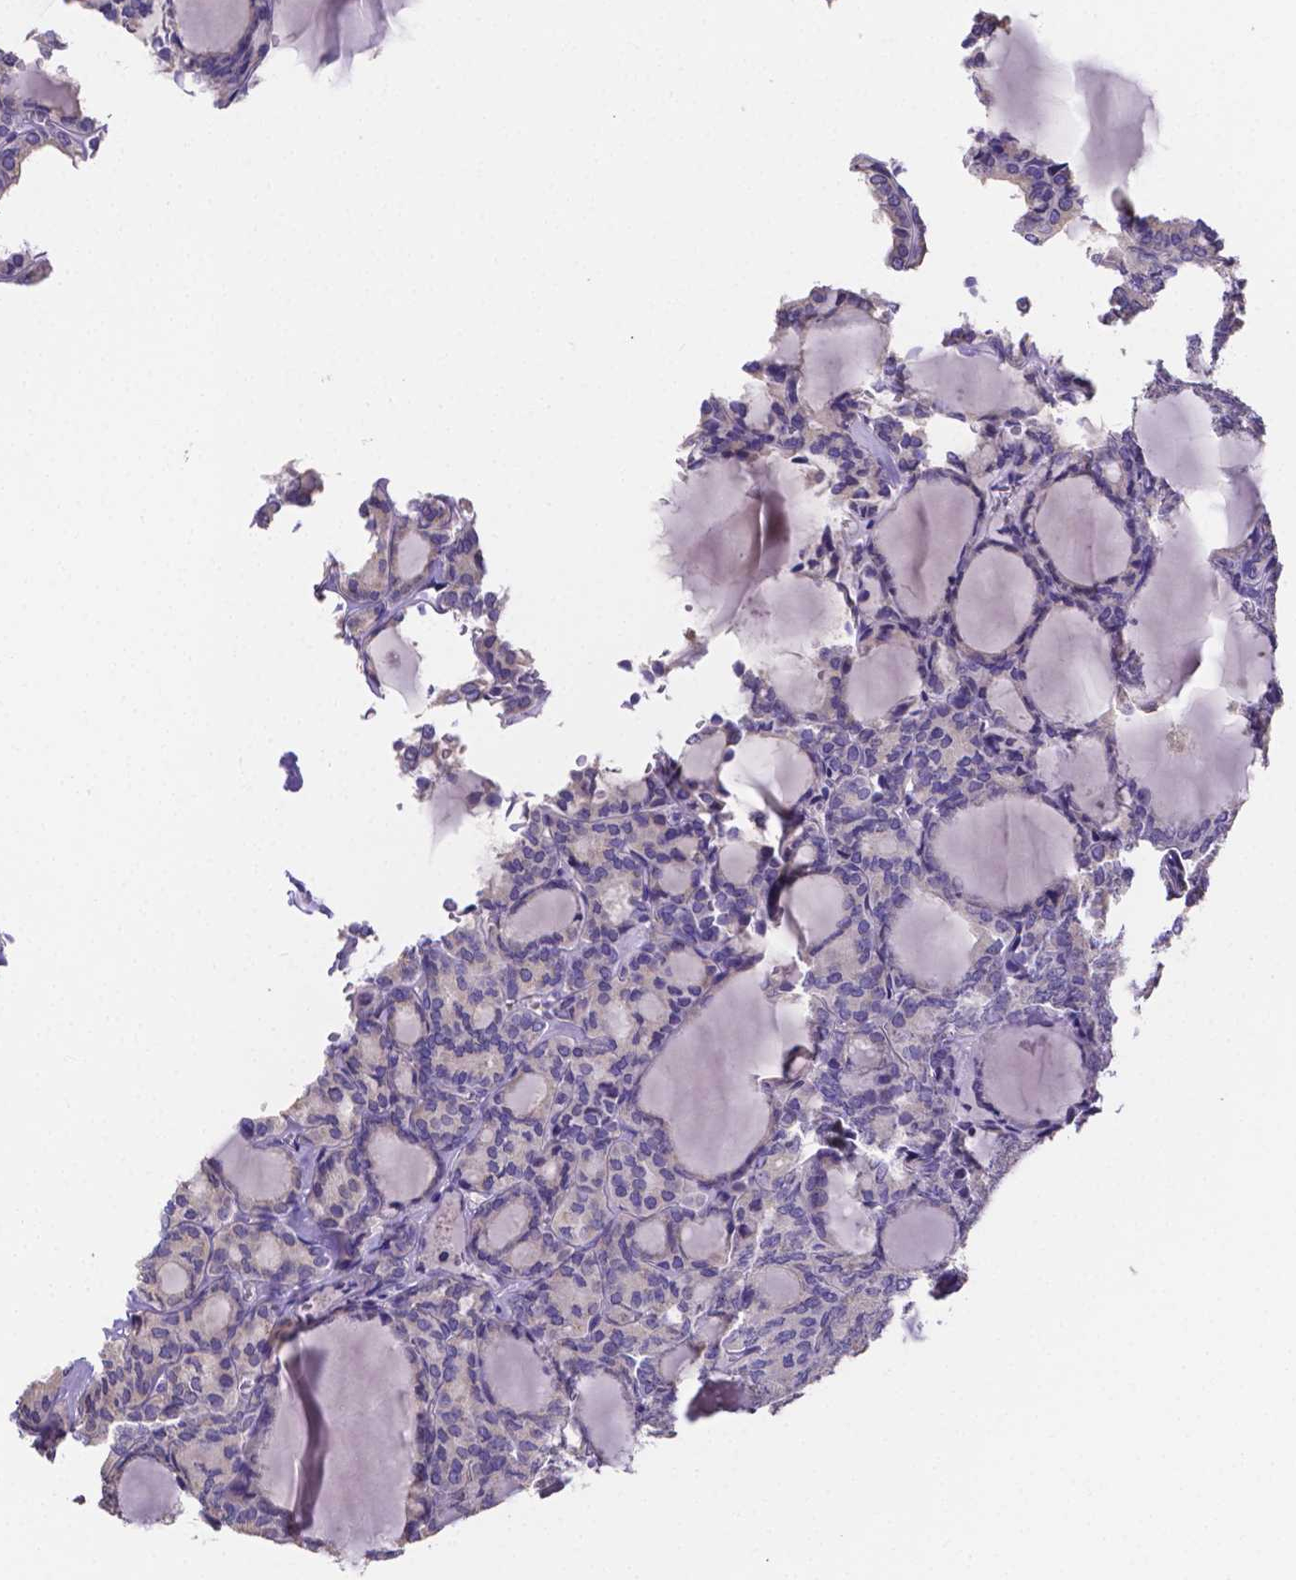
{"staining": {"intensity": "negative", "quantity": "none", "location": "none"}, "tissue": "thyroid cancer", "cell_type": "Tumor cells", "image_type": "cancer", "snomed": [{"axis": "morphology", "description": "Follicular adenoma carcinoma, NOS"}, {"axis": "topography", "description": "Thyroid gland"}], "caption": "Immunohistochemistry photomicrograph of human thyroid cancer (follicular adenoma carcinoma) stained for a protein (brown), which demonstrates no staining in tumor cells.", "gene": "ATP6V1D", "patient": {"sex": "male", "age": 74}}